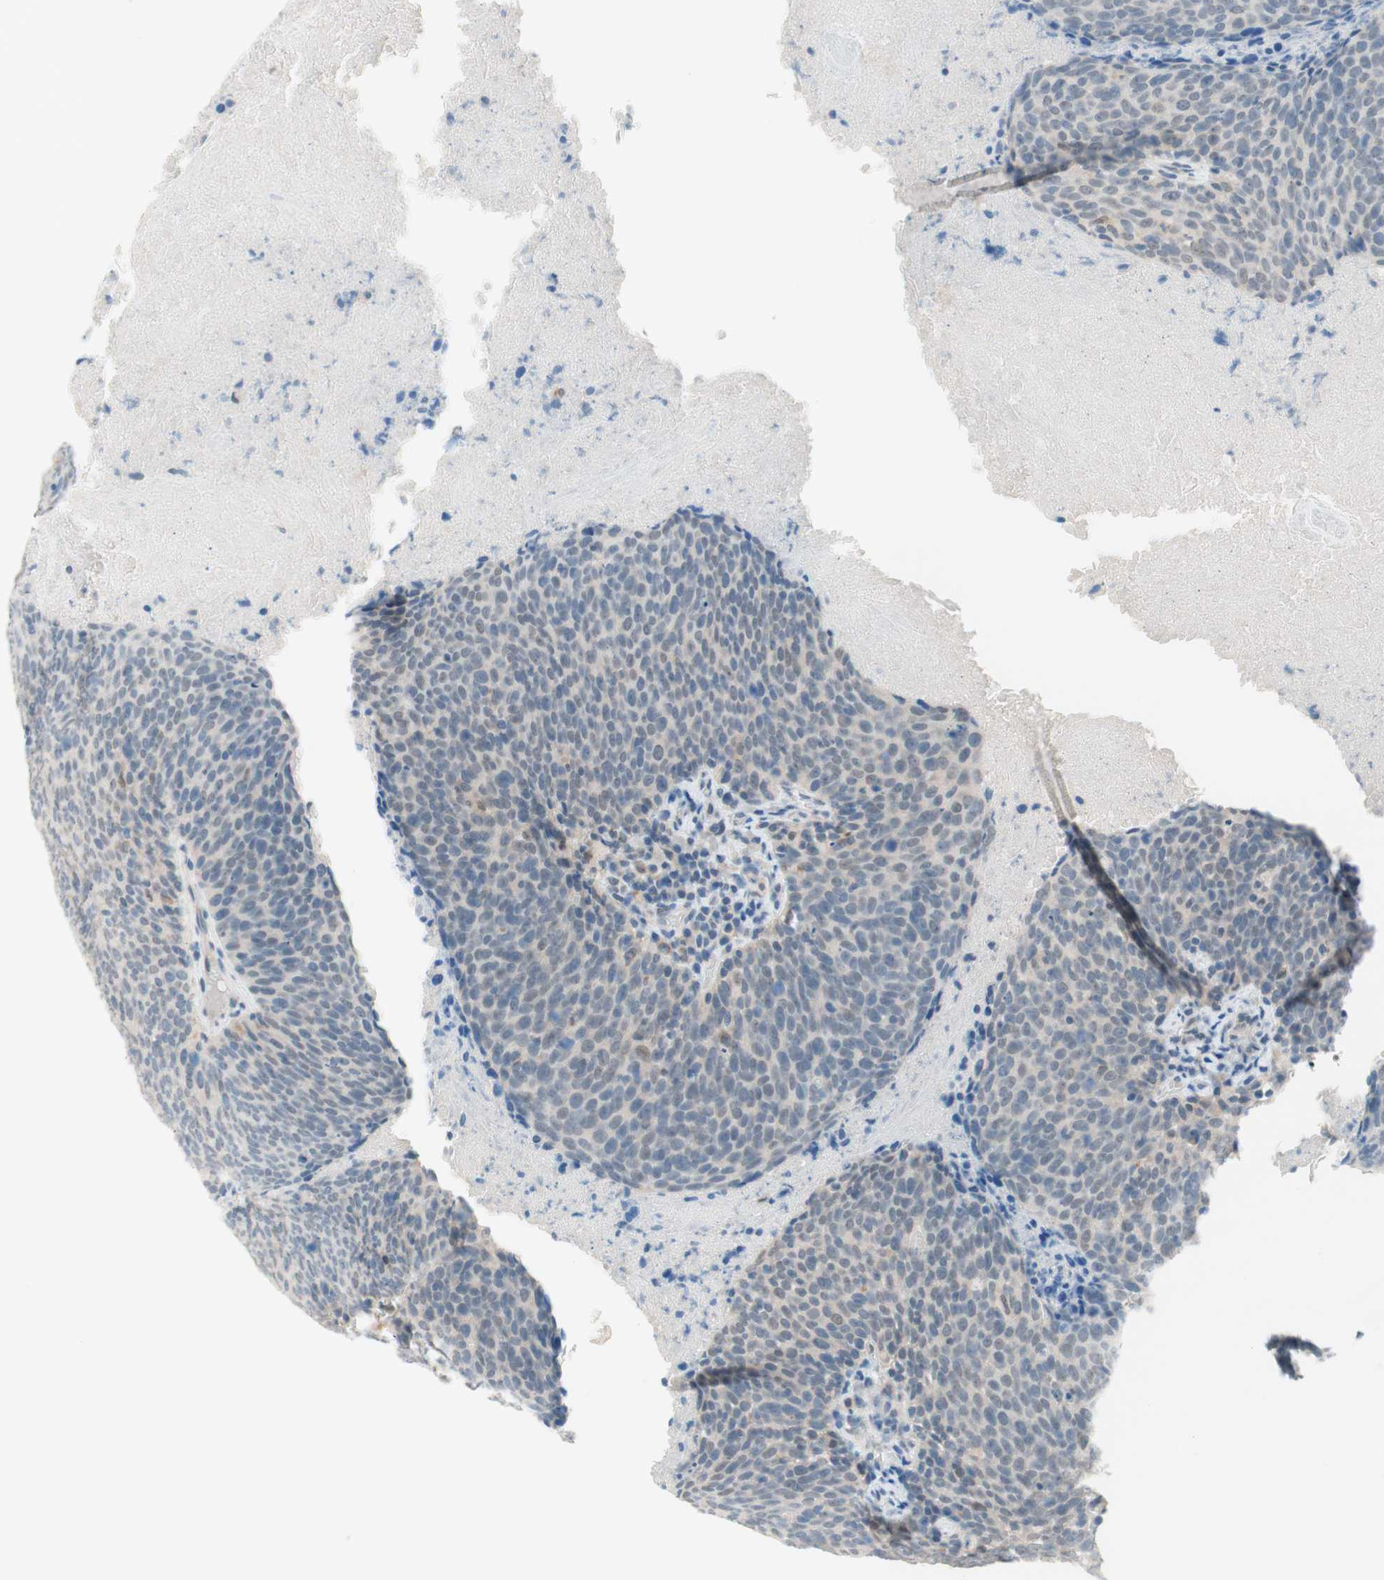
{"staining": {"intensity": "weak", "quantity": "<25%", "location": "cytoplasmic/membranous,nuclear"}, "tissue": "head and neck cancer", "cell_type": "Tumor cells", "image_type": "cancer", "snomed": [{"axis": "morphology", "description": "Squamous cell carcinoma, NOS"}, {"axis": "morphology", "description": "Squamous cell carcinoma, metastatic, NOS"}, {"axis": "topography", "description": "Lymph node"}, {"axis": "topography", "description": "Head-Neck"}], "caption": "Immunohistochemistry (IHC) histopathology image of neoplastic tissue: human head and neck metastatic squamous cell carcinoma stained with DAB (3,3'-diaminobenzidine) demonstrates no significant protein positivity in tumor cells.", "gene": "JPH1", "patient": {"sex": "male", "age": 62}}